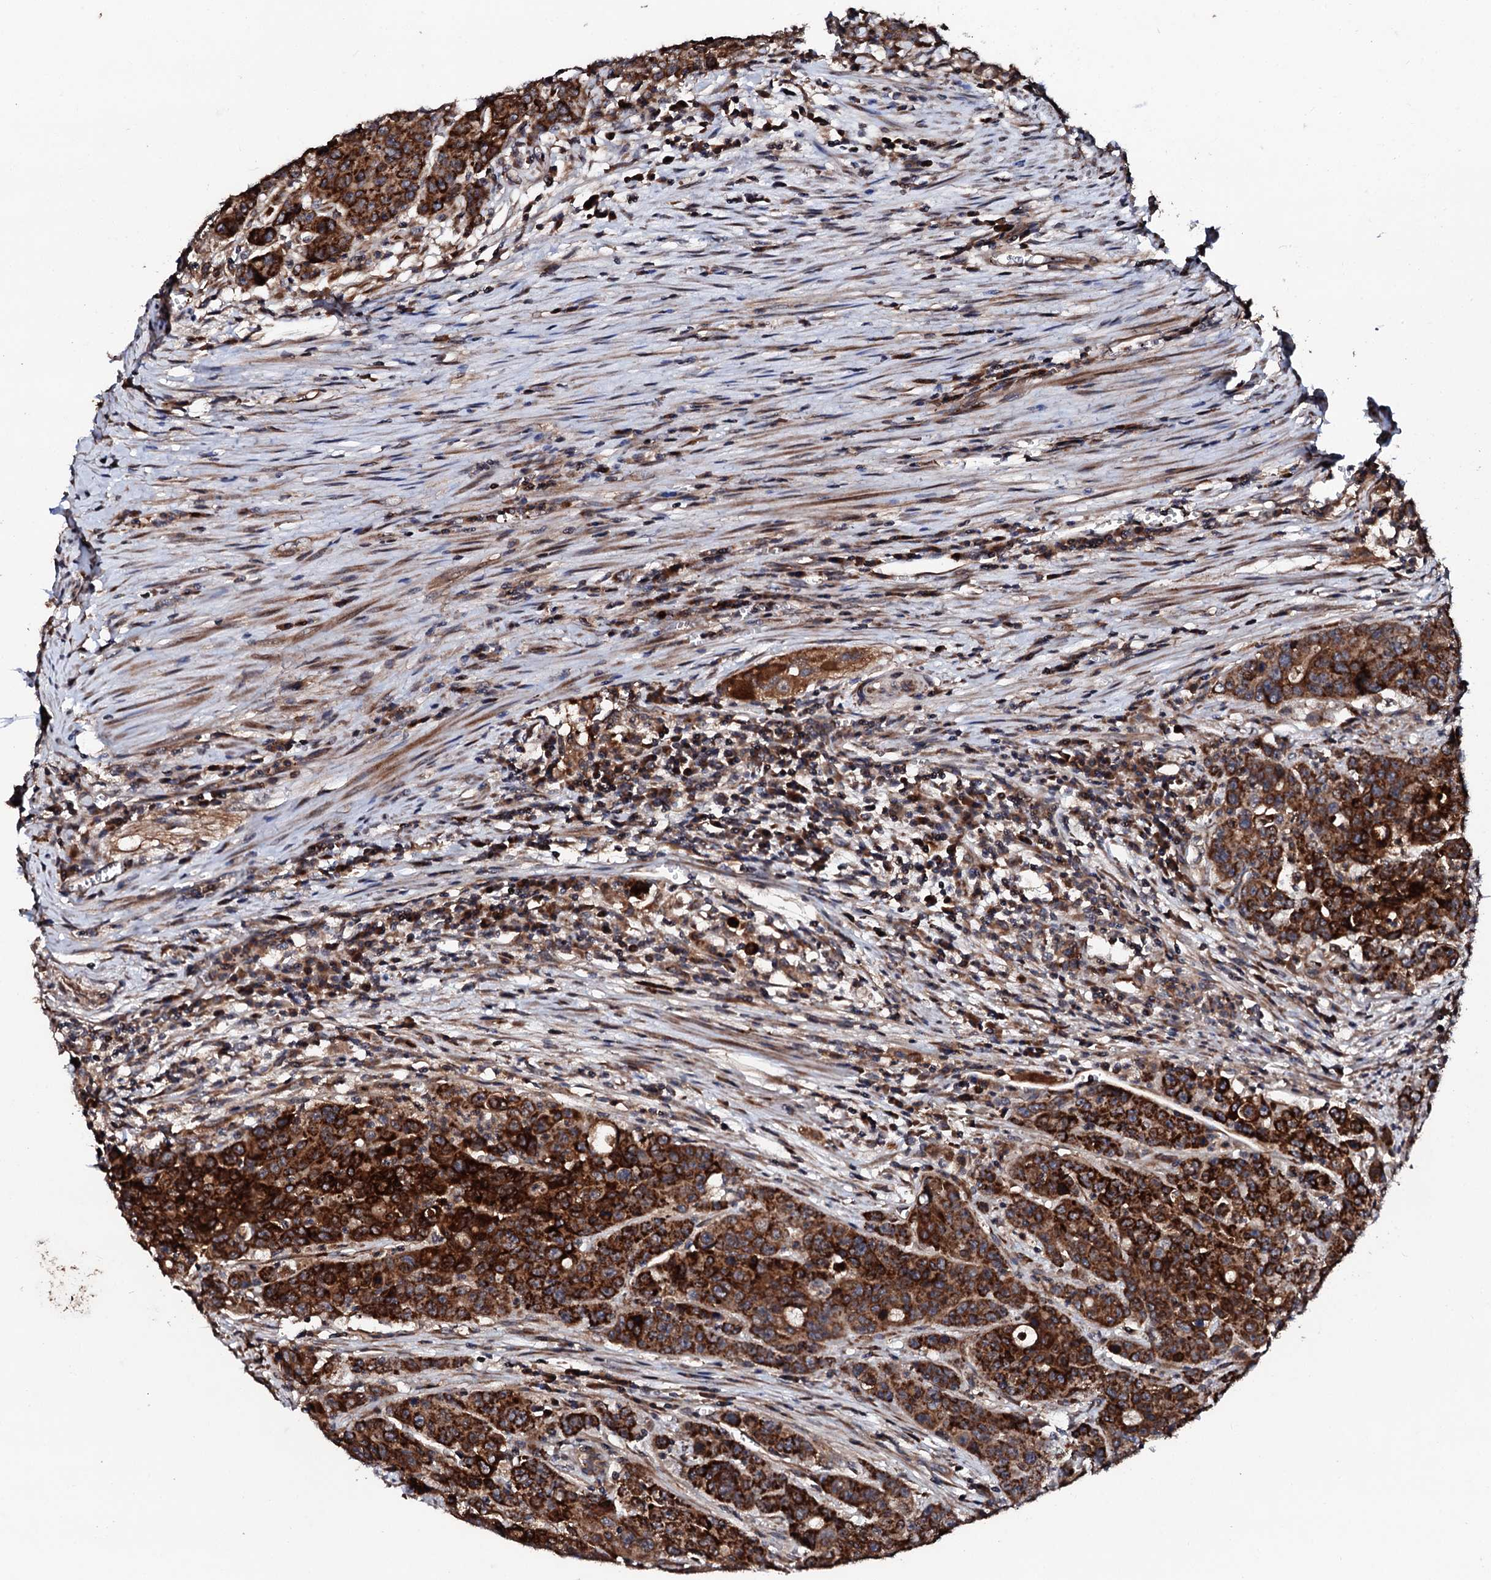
{"staining": {"intensity": "strong", "quantity": ">75%", "location": "cytoplasmic/membranous"}, "tissue": "colorectal cancer", "cell_type": "Tumor cells", "image_type": "cancer", "snomed": [{"axis": "morphology", "description": "Adenocarcinoma, NOS"}, {"axis": "topography", "description": "Colon"}], "caption": "Immunohistochemical staining of human adenocarcinoma (colorectal) displays high levels of strong cytoplasmic/membranous protein positivity in approximately >75% of tumor cells.", "gene": "SDHAF2", "patient": {"sex": "male", "age": 62}}